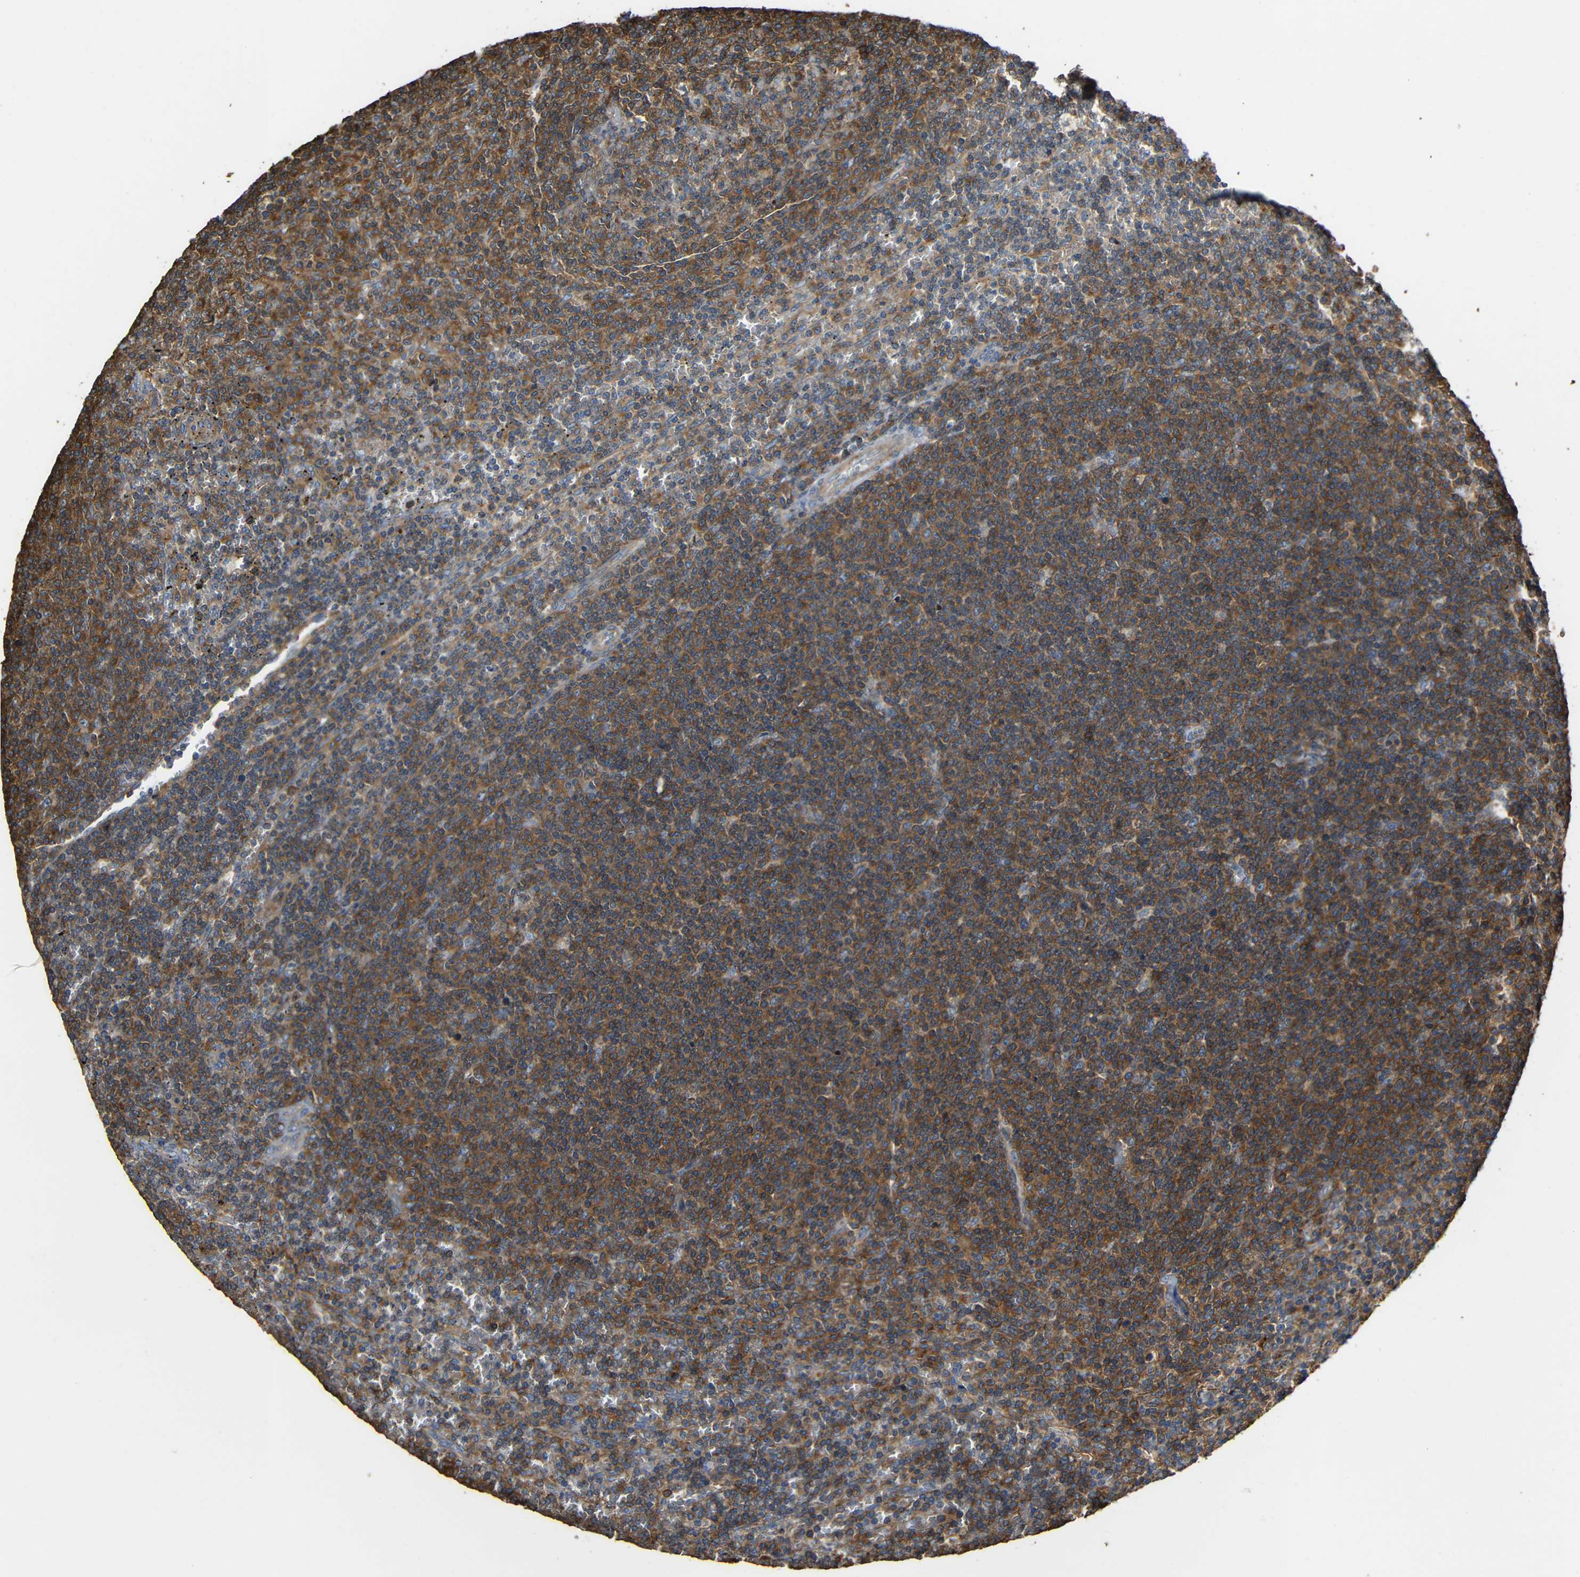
{"staining": {"intensity": "moderate", "quantity": ">75%", "location": "cytoplasmic/membranous"}, "tissue": "lymphoma", "cell_type": "Tumor cells", "image_type": "cancer", "snomed": [{"axis": "morphology", "description": "Malignant lymphoma, non-Hodgkin's type, Low grade"}, {"axis": "topography", "description": "Spleen"}], "caption": "IHC photomicrograph of lymphoma stained for a protein (brown), which shows medium levels of moderate cytoplasmic/membranous positivity in about >75% of tumor cells.", "gene": "RHOT2", "patient": {"sex": "female", "age": 50}}